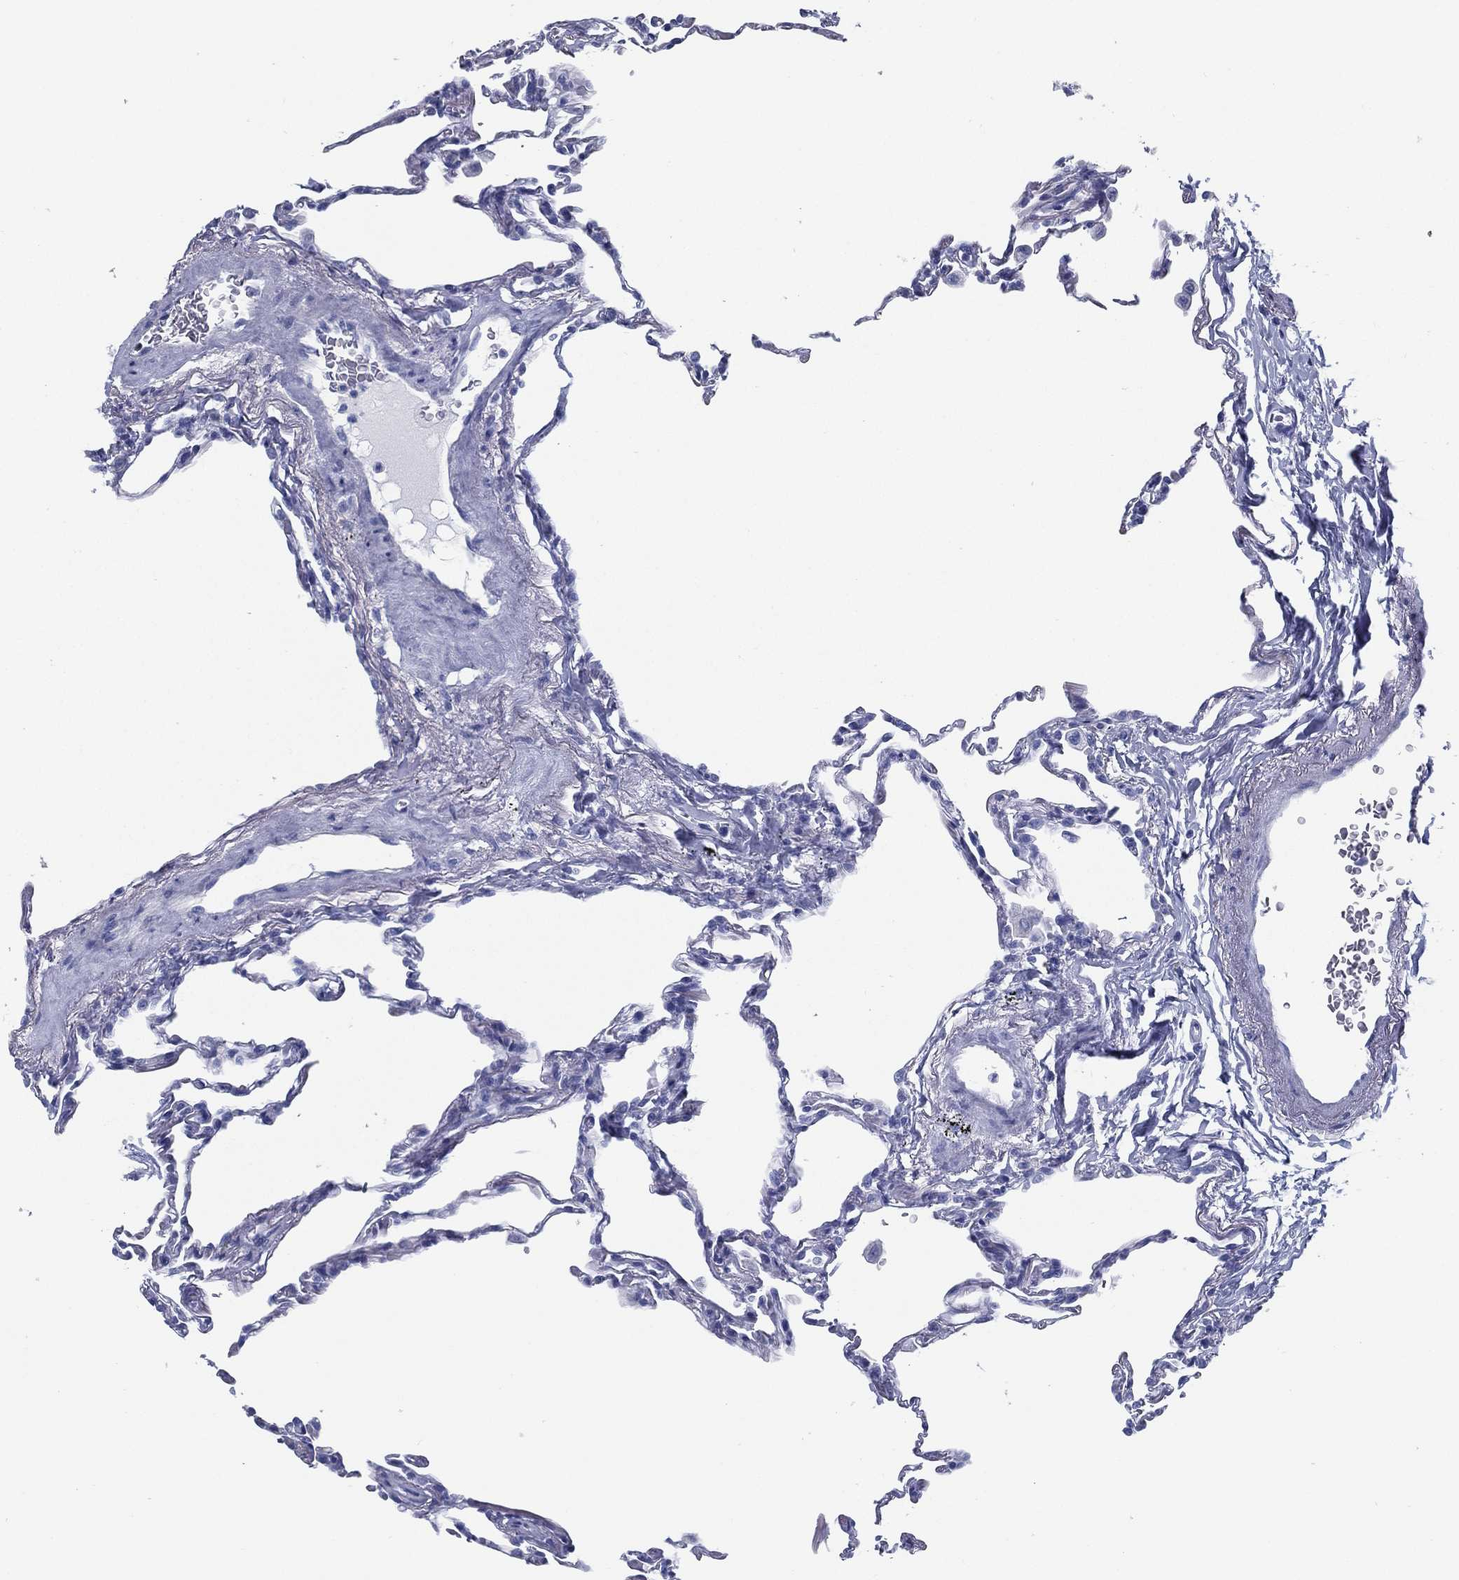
{"staining": {"intensity": "negative", "quantity": "none", "location": "none"}, "tissue": "lung", "cell_type": "Alveolar cells", "image_type": "normal", "snomed": [{"axis": "morphology", "description": "Normal tissue, NOS"}, {"axis": "topography", "description": "Lung"}], "caption": "This is a image of immunohistochemistry staining of benign lung, which shows no expression in alveolar cells. (Immunohistochemistry, brightfield microscopy, high magnification).", "gene": "TMEM252", "patient": {"sex": "female", "age": 57}}